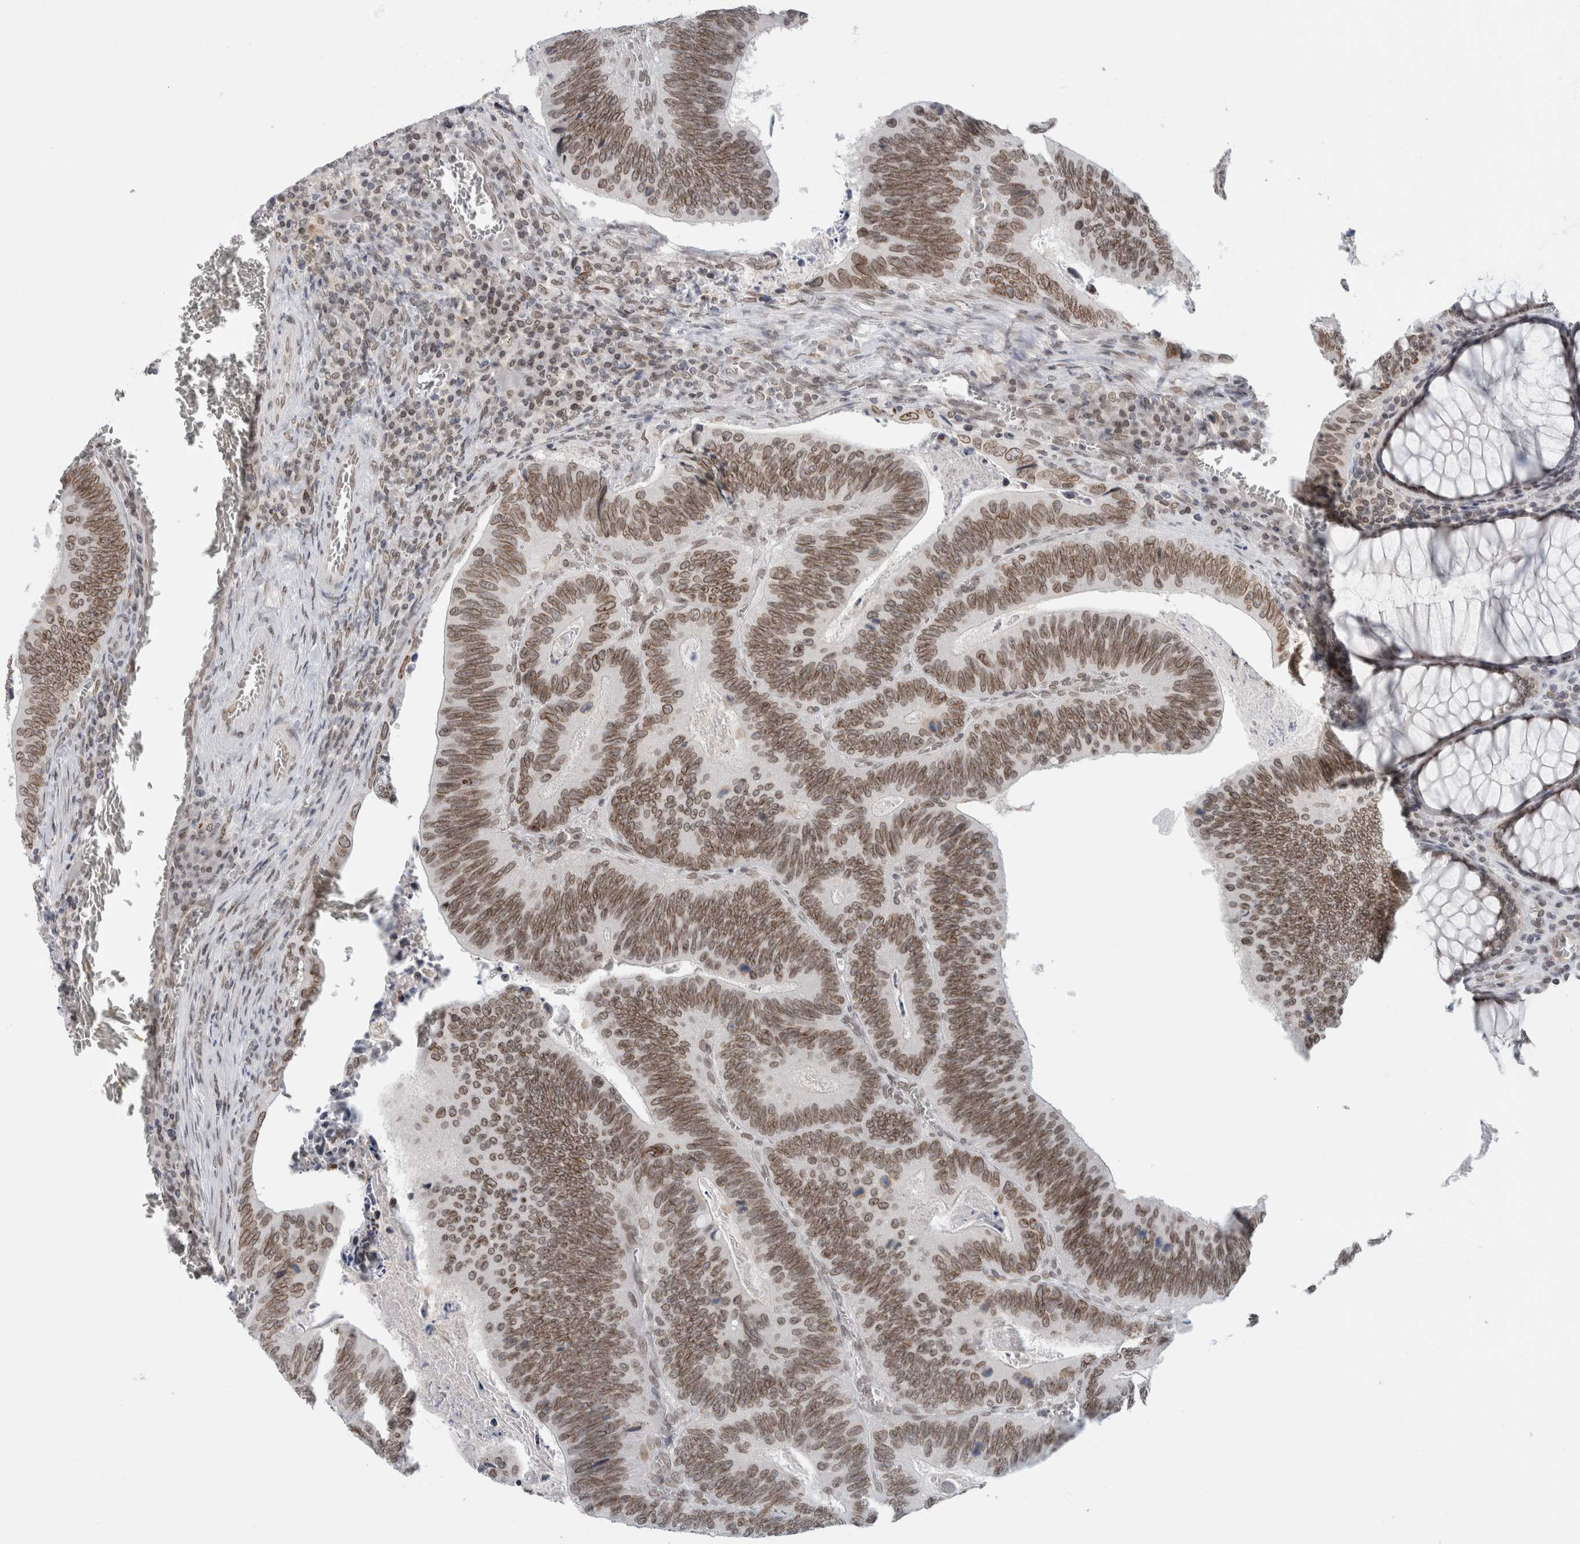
{"staining": {"intensity": "weak", "quantity": ">75%", "location": "cytoplasmic/membranous,nuclear"}, "tissue": "colorectal cancer", "cell_type": "Tumor cells", "image_type": "cancer", "snomed": [{"axis": "morphology", "description": "Inflammation, NOS"}, {"axis": "morphology", "description": "Adenocarcinoma, NOS"}, {"axis": "topography", "description": "Colon"}], "caption": "Brown immunohistochemical staining in human adenocarcinoma (colorectal) demonstrates weak cytoplasmic/membranous and nuclear expression in about >75% of tumor cells. The protein is stained brown, and the nuclei are stained in blue (DAB (3,3'-diaminobenzidine) IHC with brightfield microscopy, high magnification).", "gene": "ZNF770", "patient": {"sex": "male", "age": 72}}